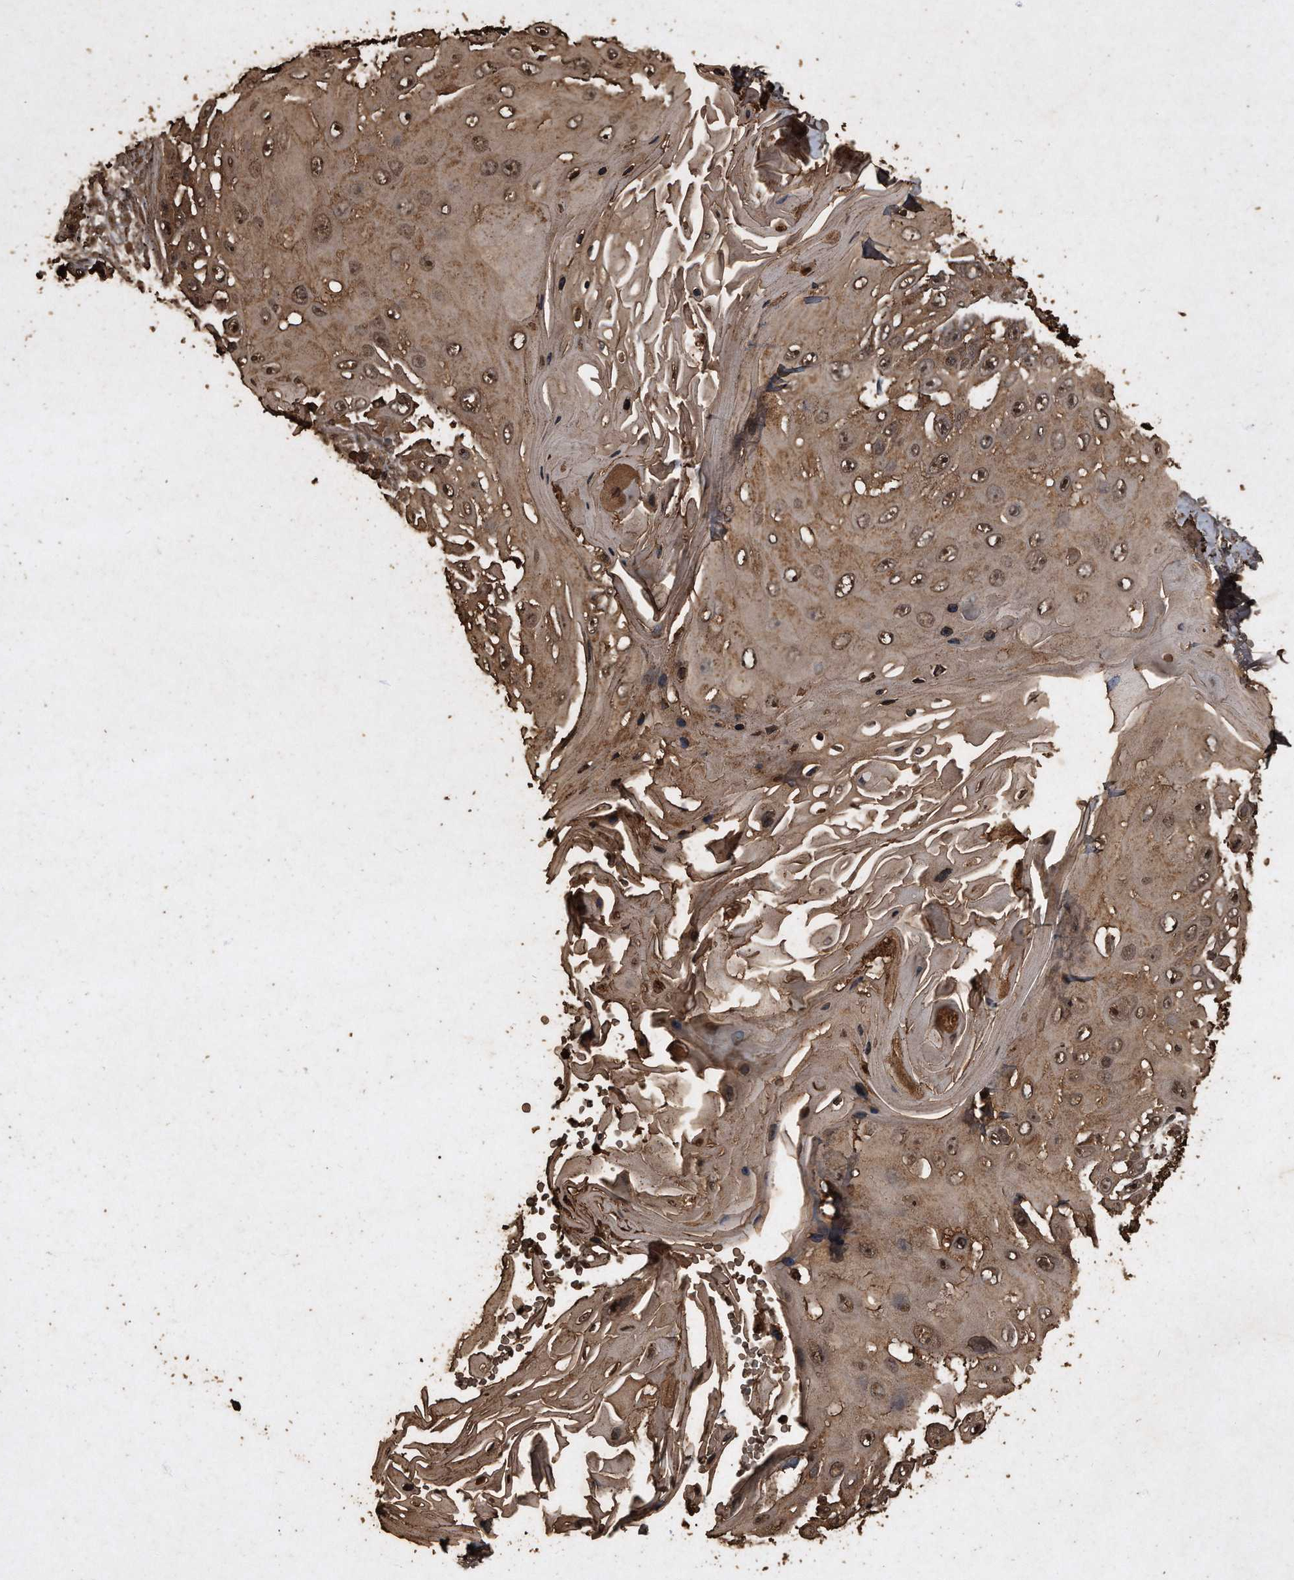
{"staining": {"intensity": "strong", "quantity": "25%-75%", "location": "cytoplasmic/membranous,nuclear"}, "tissue": "skin cancer", "cell_type": "Tumor cells", "image_type": "cancer", "snomed": [{"axis": "morphology", "description": "Squamous cell carcinoma, NOS"}, {"axis": "topography", "description": "Skin"}], "caption": "Approximately 25%-75% of tumor cells in human squamous cell carcinoma (skin) reveal strong cytoplasmic/membranous and nuclear protein positivity as visualized by brown immunohistochemical staining.", "gene": "CFLAR", "patient": {"sex": "female", "age": 44}}